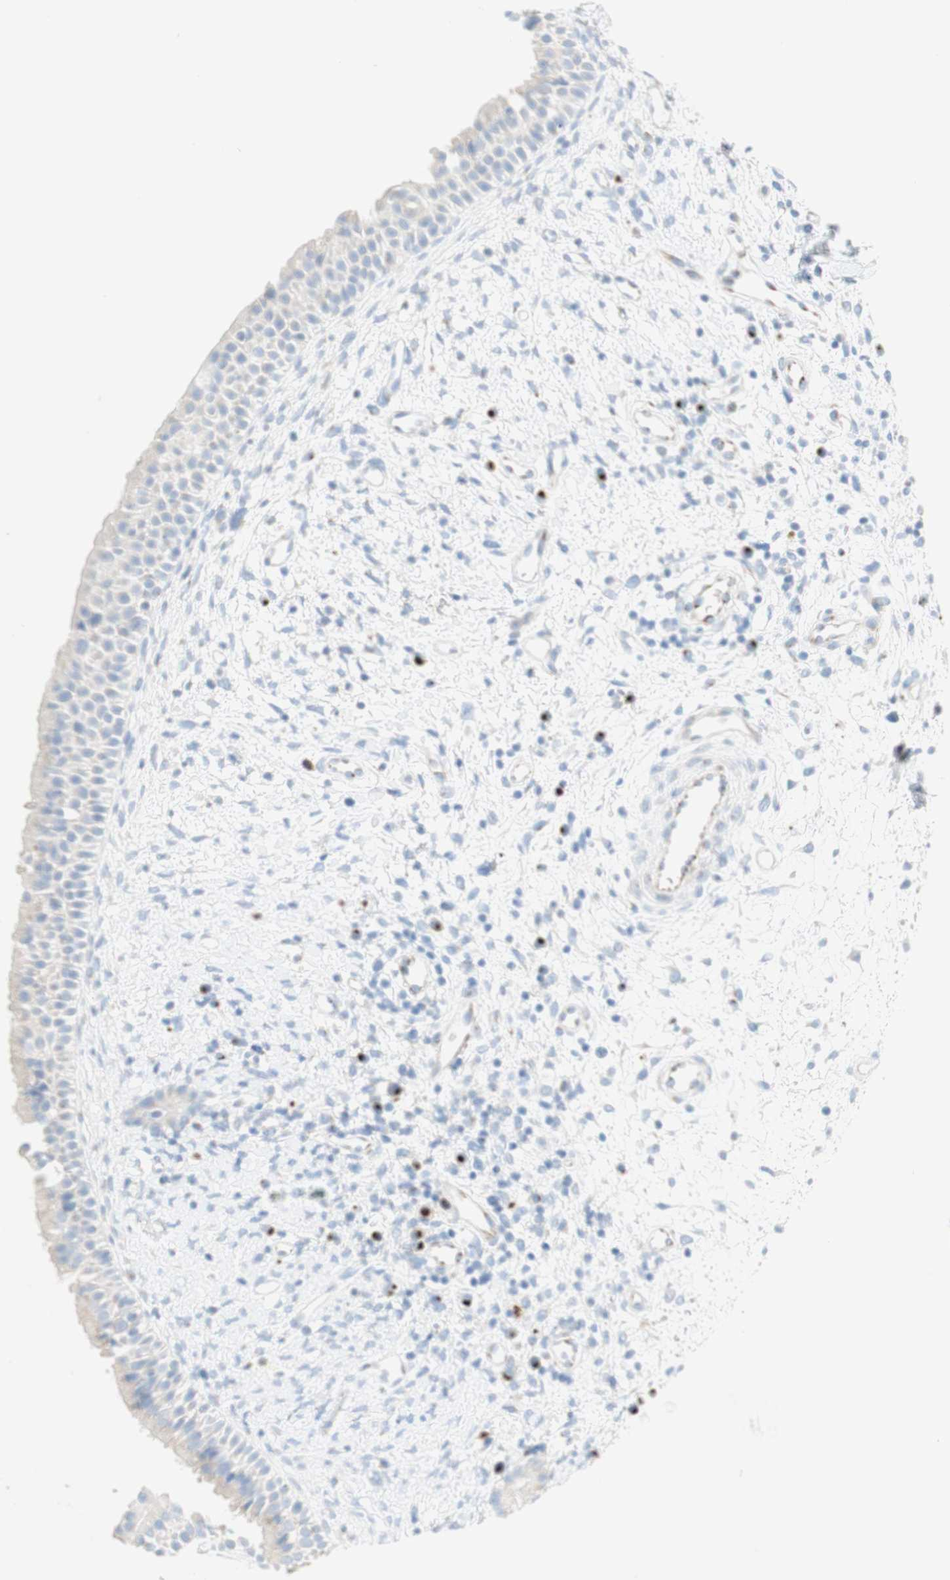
{"staining": {"intensity": "weak", "quantity": ">75%", "location": "cytoplasmic/membranous"}, "tissue": "nasopharynx", "cell_type": "Respiratory epithelial cells", "image_type": "normal", "snomed": [{"axis": "morphology", "description": "Normal tissue, NOS"}, {"axis": "topography", "description": "Nasopharynx"}], "caption": "IHC micrograph of benign nasopharynx: nasopharynx stained using IHC shows low levels of weak protein expression localized specifically in the cytoplasmic/membranous of respiratory epithelial cells, appearing as a cytoplasmic/membranous brown color.", "gene": "MANEA", "patient": {"sex": "male", "age": 22}}